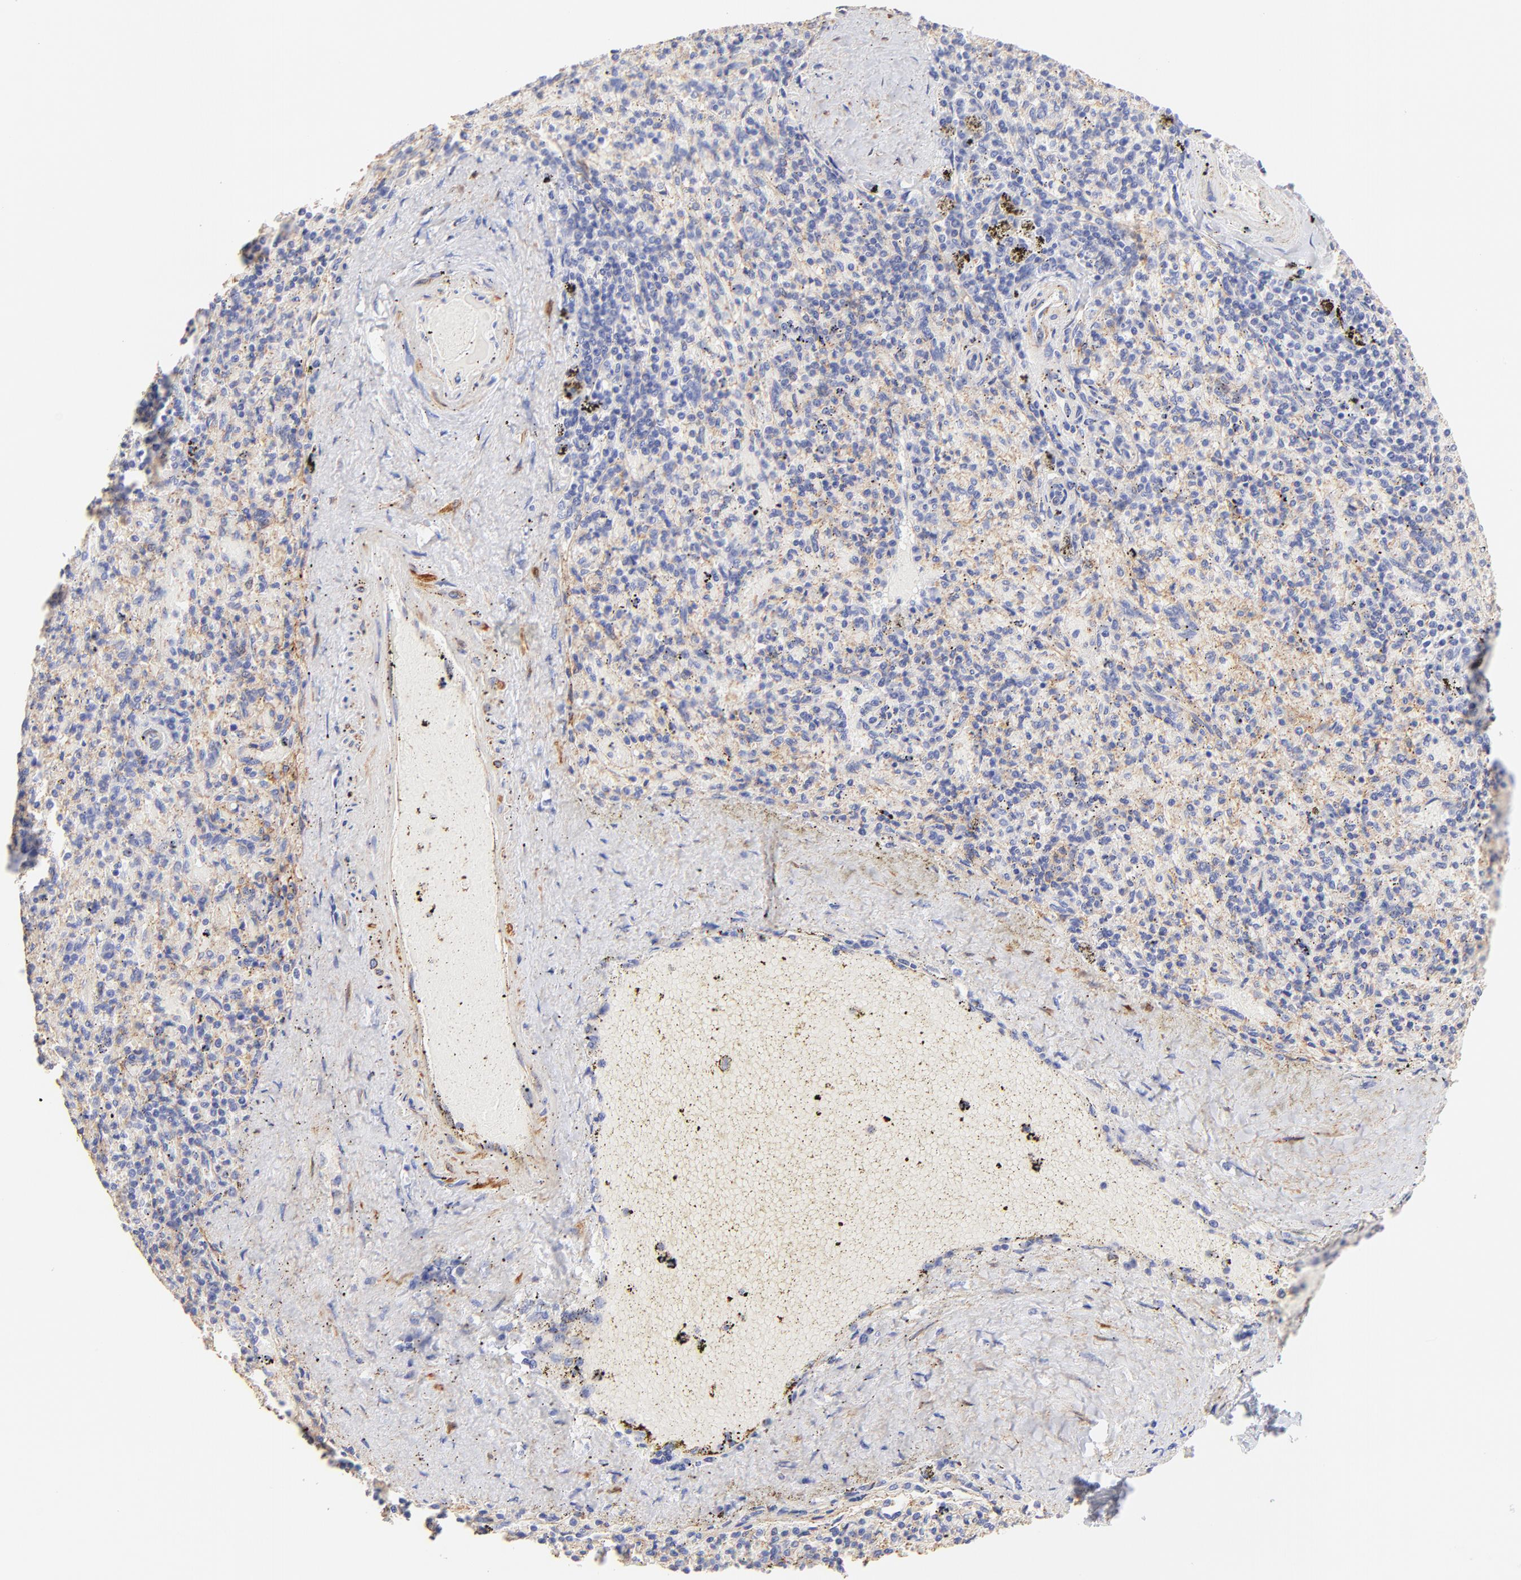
{"staining": {"intensity": "negative", "quantity": "none", "location": "none"}, "tissue": "spleen", "cell_type": "Cells in red pulp", "image_type": "normal", "snomed": [{"axis": "morphology", "description": "Normal tissue, NOS"}, {"axis": "topography", "description": "Spleen"}], "caption": "DAB immunohistochemical staining of normal spleen shows no significant positivity in cells in red pulp. (Brightfield microscopy of DAB (3,3'-diaminobenzidine) IHC at high magnification).", "gene": "ACTRT1", "patient": {"sex": "female", "age": 43}}